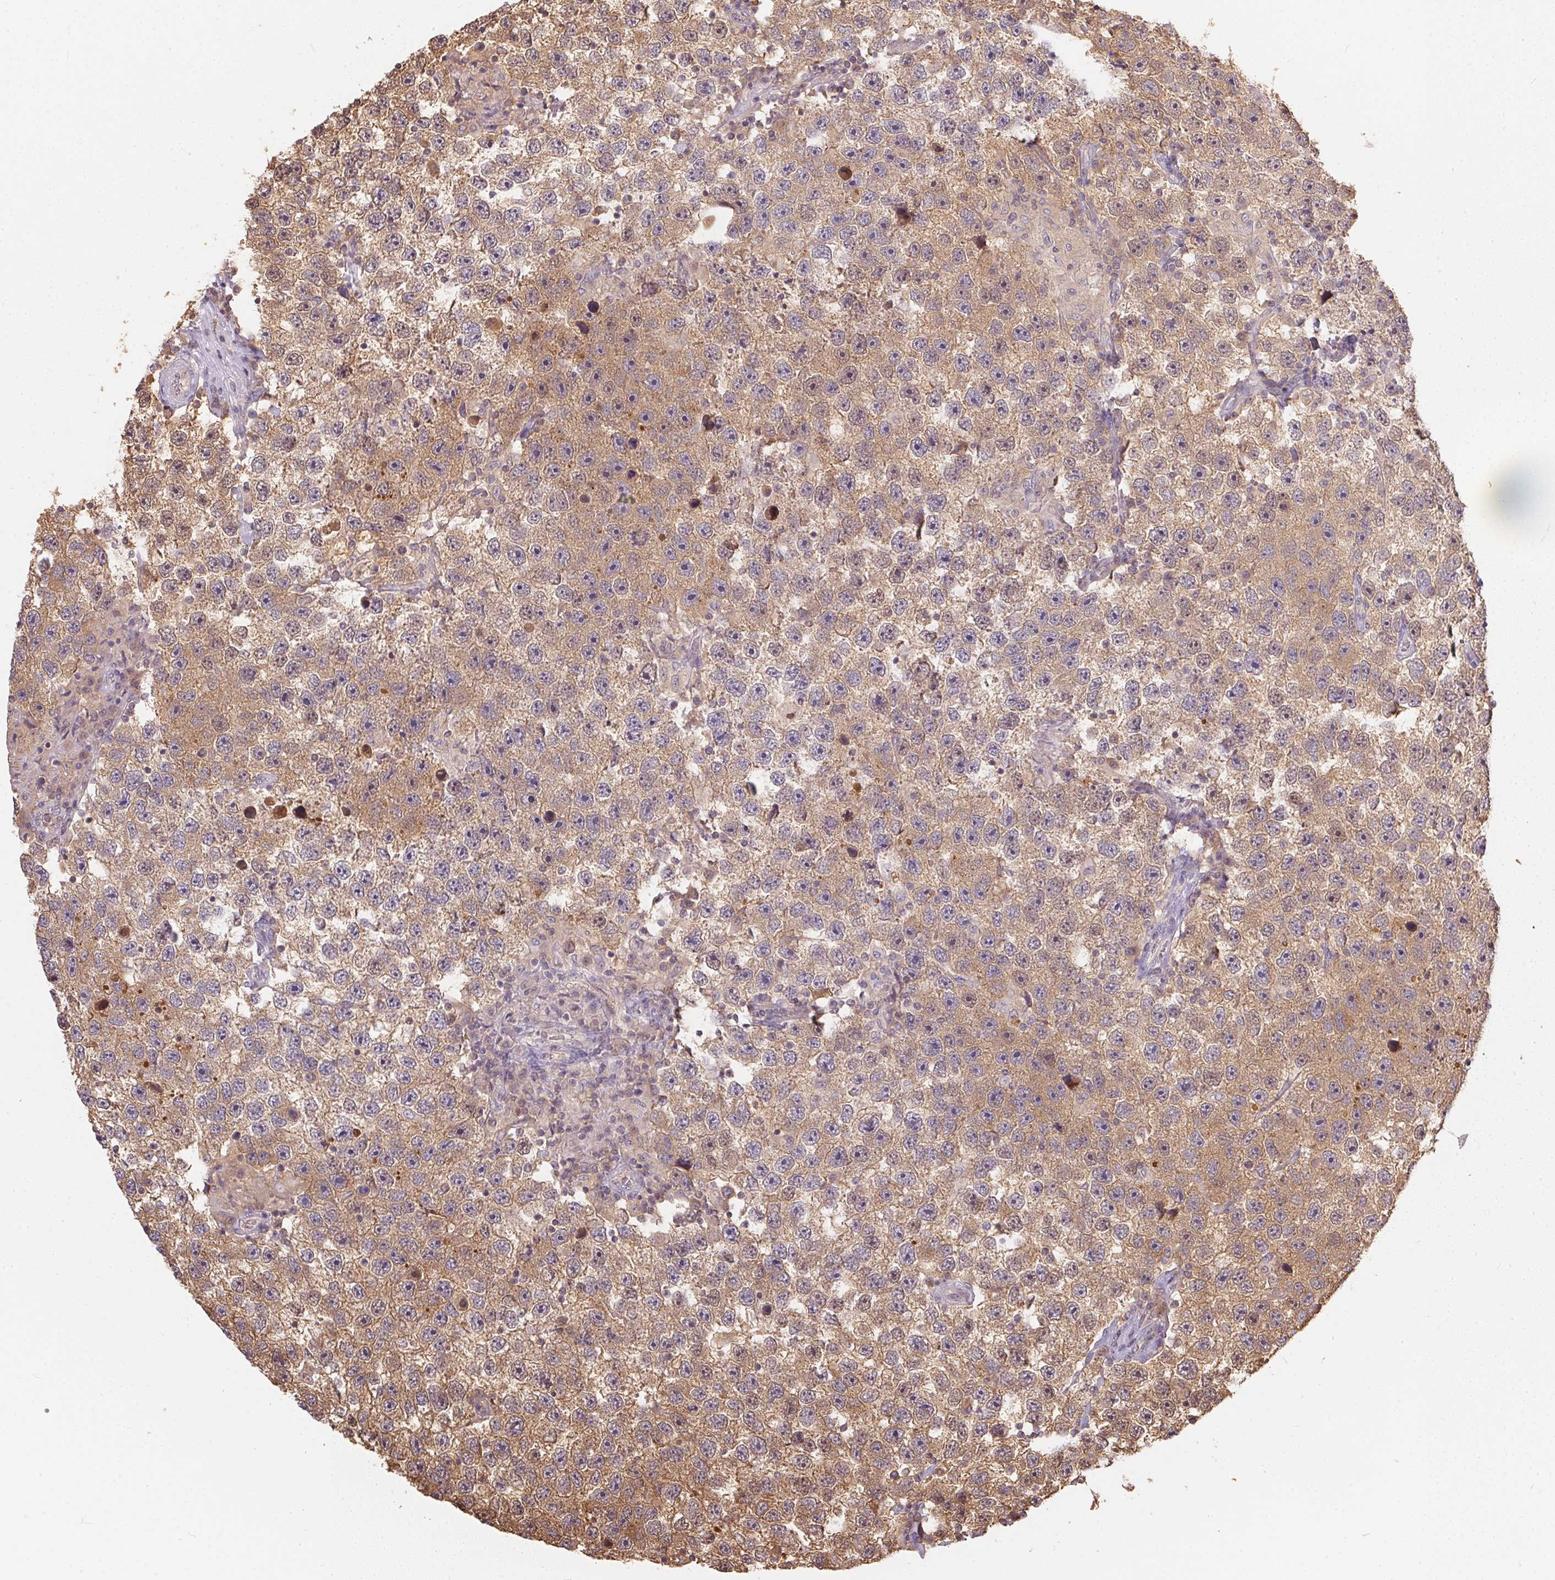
{"staining": {"intensity": "weak", "quantity": ">75%", "location": "cytoplasmic/membranous"}, "tissue": "testis cancer", "cell_type": "Tumor cells", "image_type": "cancer", "snomed": [{"axis": "morphology", "description": "Seminoma, NOS"}, {"axis": "topography", "description": "Testis"}], "caption": "Tumor cells exhibit low levels of weak cytoplasmic/membranous staining in about >75% of cells in human testis cancer (seminoma). The staining was performed using DAB (3,3'-diaminobenzidine) to visualize the protein expression in brown, while the nuclei were stained in blue with hematoxylin (Magnification: 20x).", "gene": "BLMH", "patient": {"sex": "male", "age": 26}}